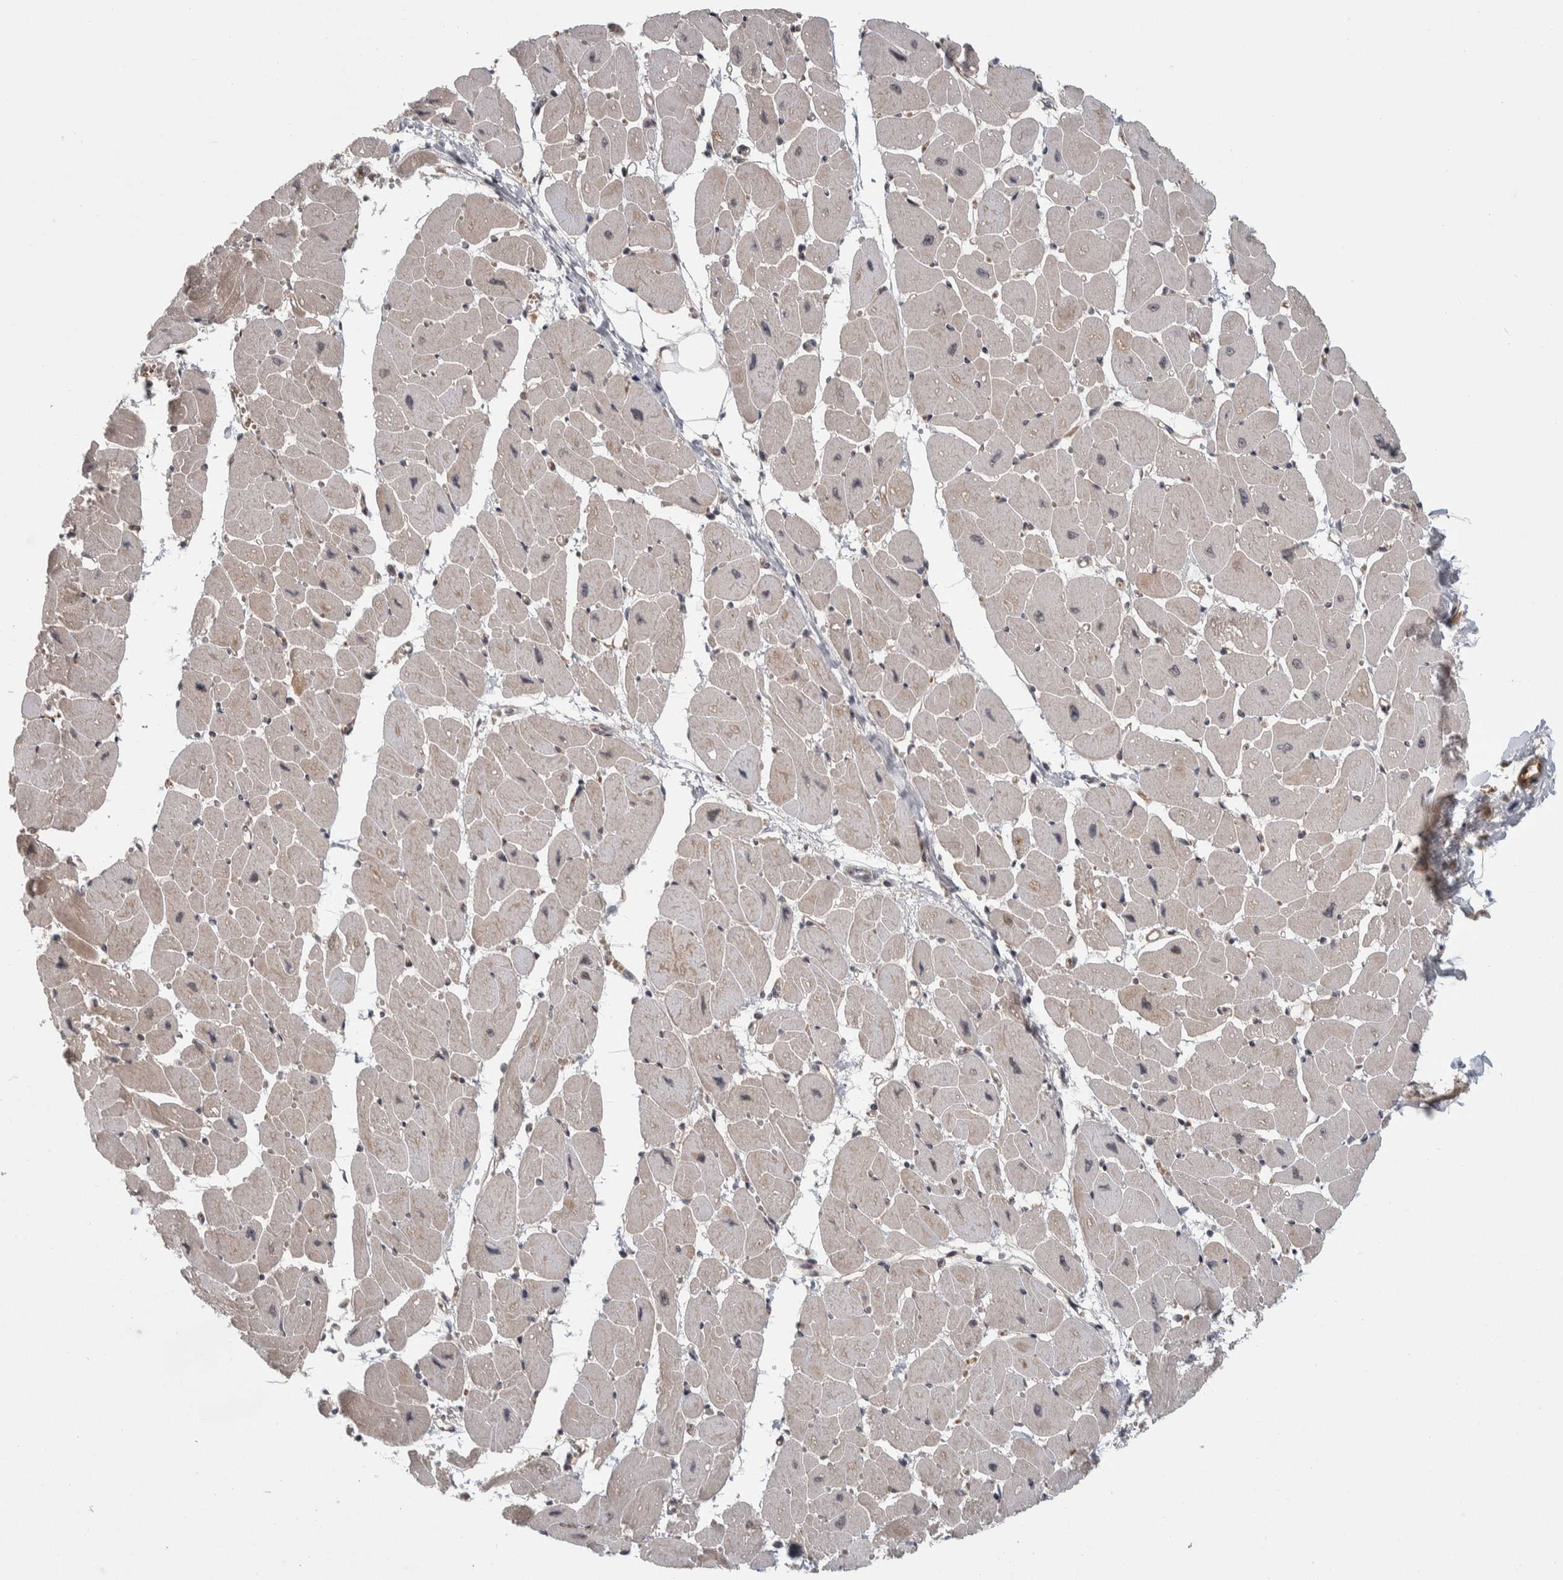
{"staining": {"intensity": "moderate", "quantity": ">75%", "location": "cytoplasmic/membranous"}, "tissue": "heart muscle", "cell_type": "Cardiomyocytes", "image_type": "normal", "snomed": [{"axis": "morphology", "description": "Normal tissue, NOS"}, {"axis": "topography", "description": "Heart"}], "caption": "Moderate cytoplasmic/membranous staining for a protein is identified in approximately >75% of cardiomyocytes of unremarkable heart muscle using immunohistochemistry (IHC).", "gene": "ZNF592", "patient": {"sex": "female", "age": 54}}